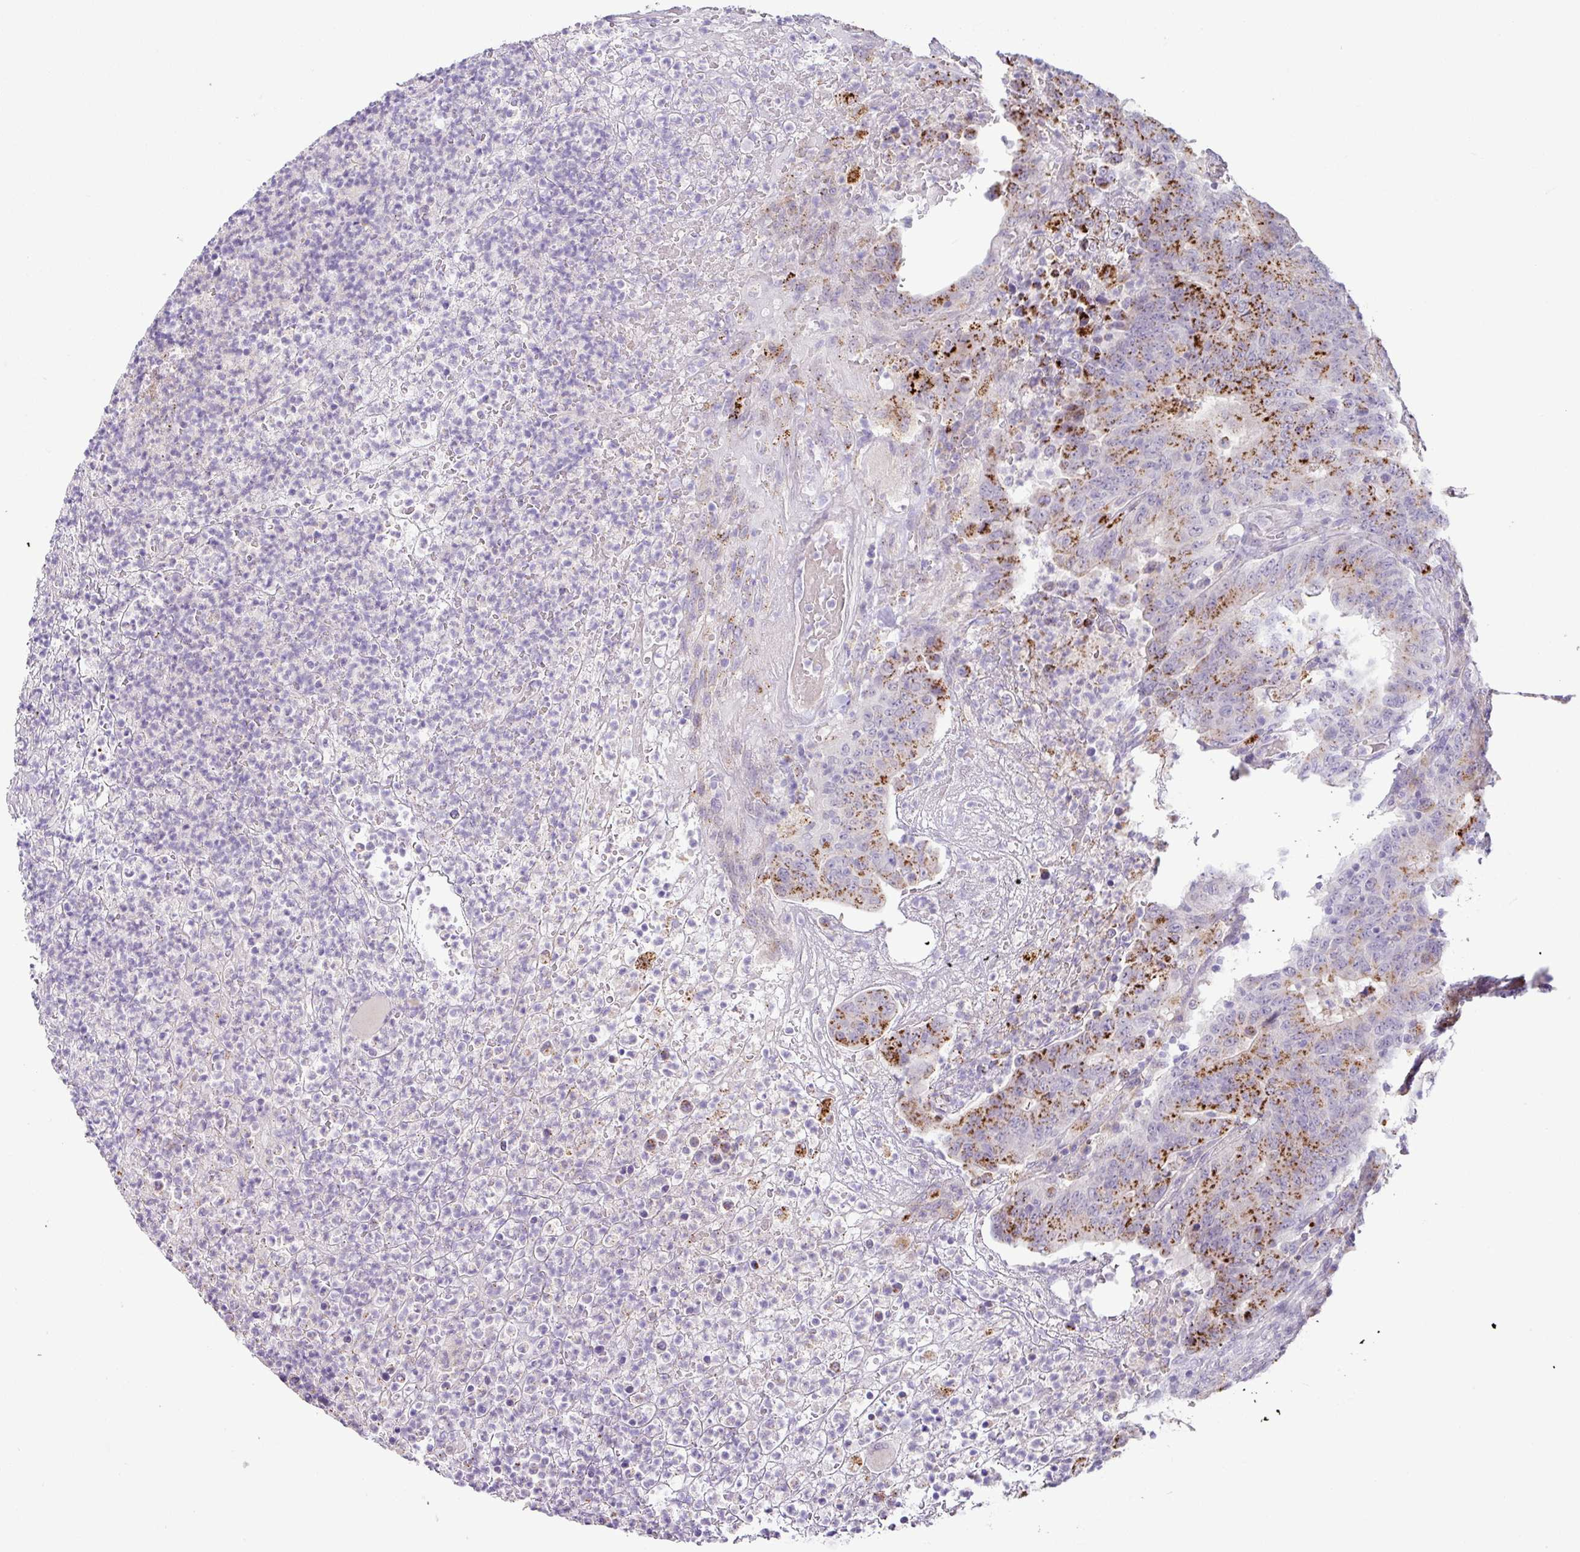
{"staining": {"intensity": "moderate", "quantity": "25%-75%", "location": "cytoplasmic/membranous"}, "tissue": "colorectal cancer", "cell_type": "Tumor cells", "image_type": "cancer", "snomed": [{"axis": "morphology", "description": "Adenocarcinoma, NOS"}, {"axis": "topography", "description": "Colon"}], "caption": "This image shows adenocarcinoma (colorectal) stained with immunohistochemistry (IHC) to label a protein in brown. The cytoplasmic/membranous of tumor cells show moderate positivity for the protein. Nuclei are counter-stained blue.", "gene": "PLEKHH3", "patient": {"sex": "female", "age": 75}}